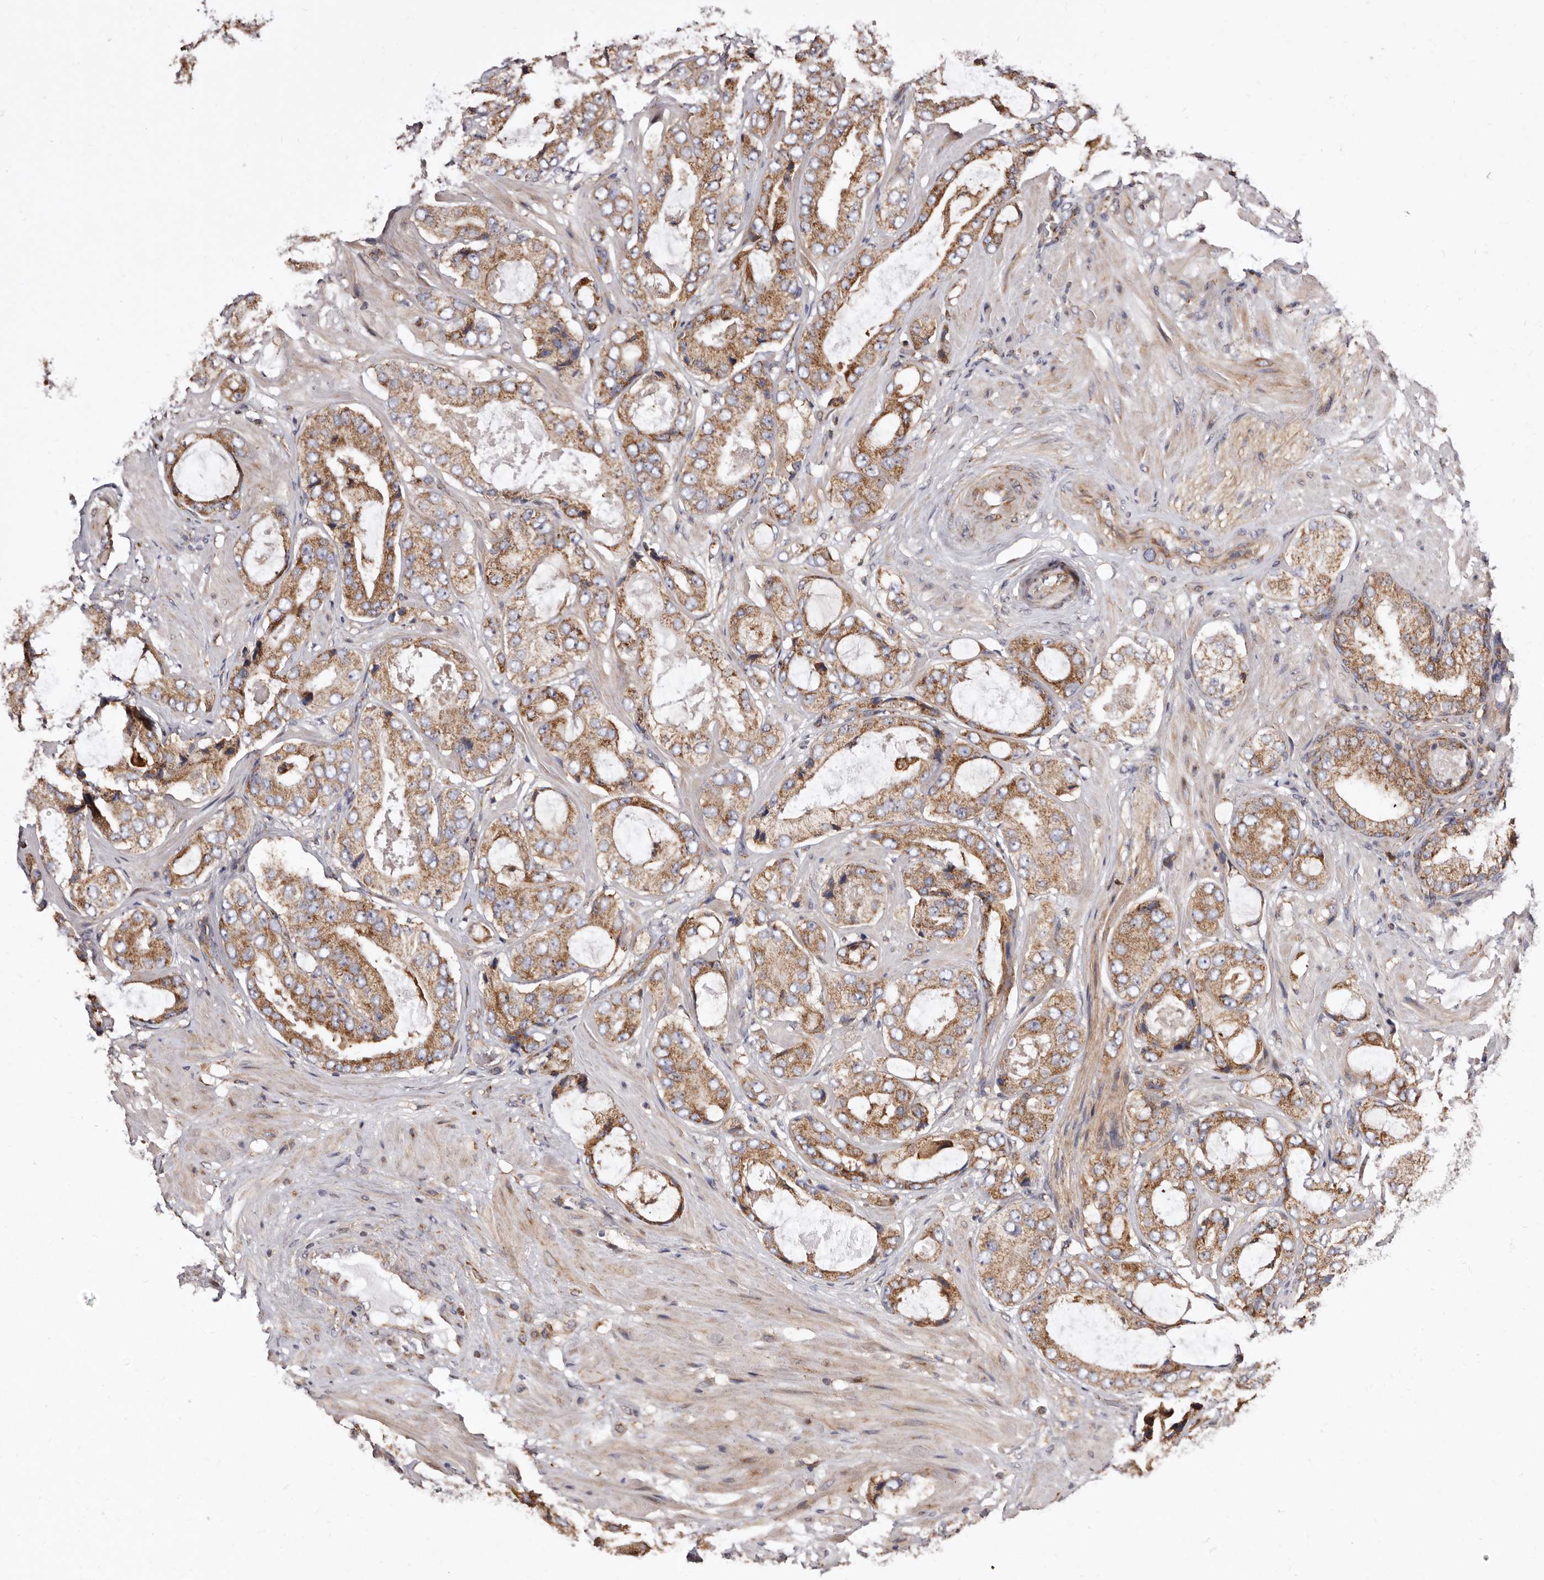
{"staining": {"intensity": "moderate", "quantity": ">75%", "location": "cytoplasmic/membranous"}, "tissue": "prostate cancer", "cell_type": "Tumor cells", "image_type": "cancer", "snomed": [{"axis": "morphology", "description": "Adenocarcinoma, High grade"}, {"axis": "topography", "description": "Prostate"}], "caption": "The photomicrograph shows a brown stain indicating the presence of a protein in the cytoplasmic/membranous of tumor cells in adenocarcinoma (high-grade) (prostate).", "gene": "COQ8B", "patient": {"sex": "male", "age": 59}}